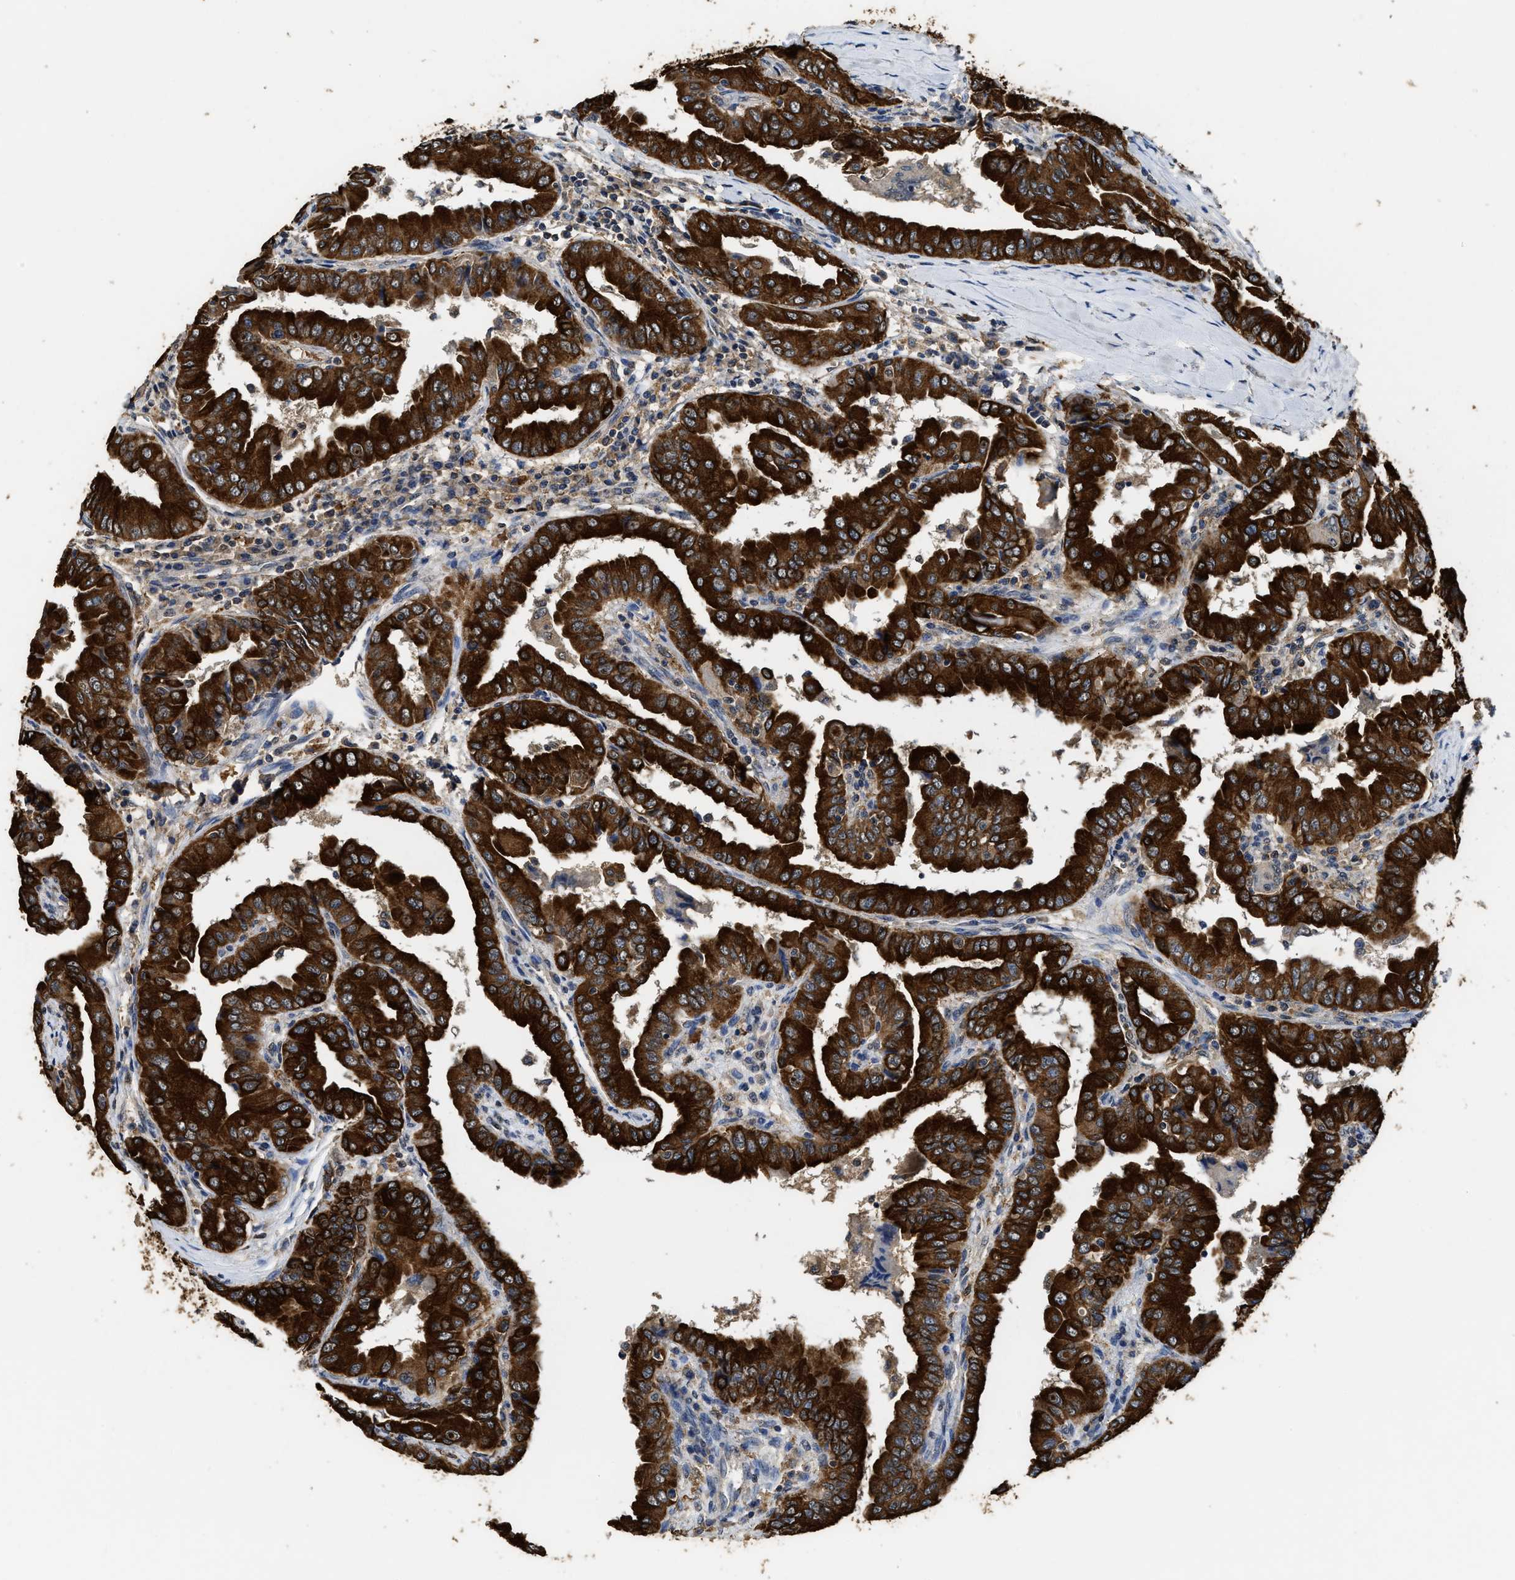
{"staining": {"intensity": "strong", "quantity": ">75%", "location": "cytoplasmic/membranous"}, "tissue": "thyroid cancer", "cell_type": "Tumor cells", "image_type": "cancer", "snomed": [{"axis": "morphology", "description": "Papillary adenocarcinoma, NOS"}, {"axis": "topography", "description": "Thyroid gland"}], "caption": "This is an image of immunohistochemistry staining of thyroid papillary adenocarcinoma, which shows strong staining in the cytoplasmic/membranous of tumor cells.", "gene": "CTNNA1", "patient": {"sex": "male", "age": 33}}